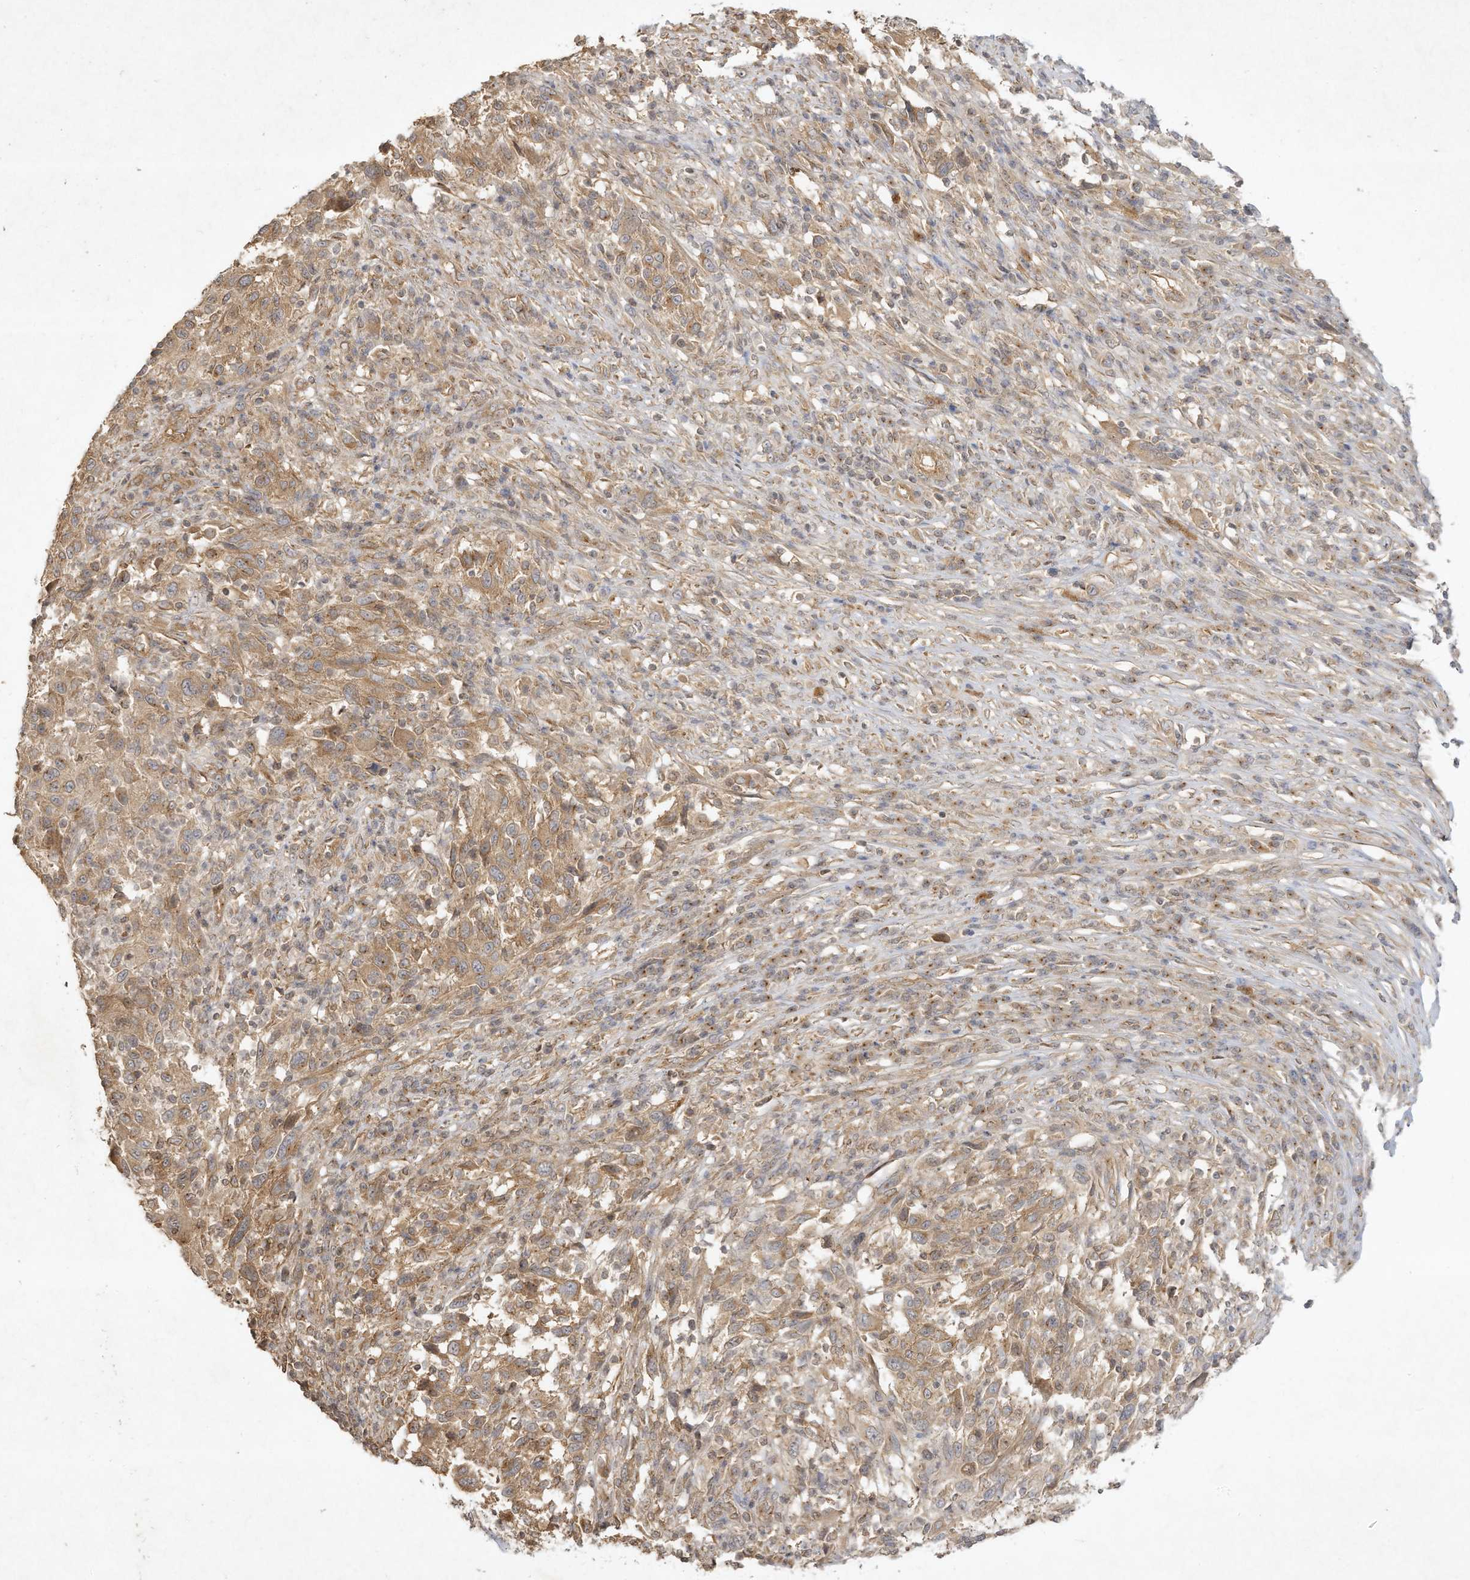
{"staining": {"intensity": "moderate", "quantity": ">75%", "location": "cytoplasmic/membranous"}, "tissue": "melanoma", "cell_type": "Tumor cells", "image_type": "cancer", "snomed": [{"axis": "morphology", "description": "Malignant melanoma, Metastatic site"}, {"axis": "topography", "description": "Lymph node"}], "caption": "High-power microscopy captured an immunohistochemistry (IHC) histopathology image of malignant melanoma (metastatic site), revealing moderate cytoplasmic/membranous staining in about >75% of tumor cells.", "gene": "DYNC1I2", "patient": {"sex": "male", "age": 61}}